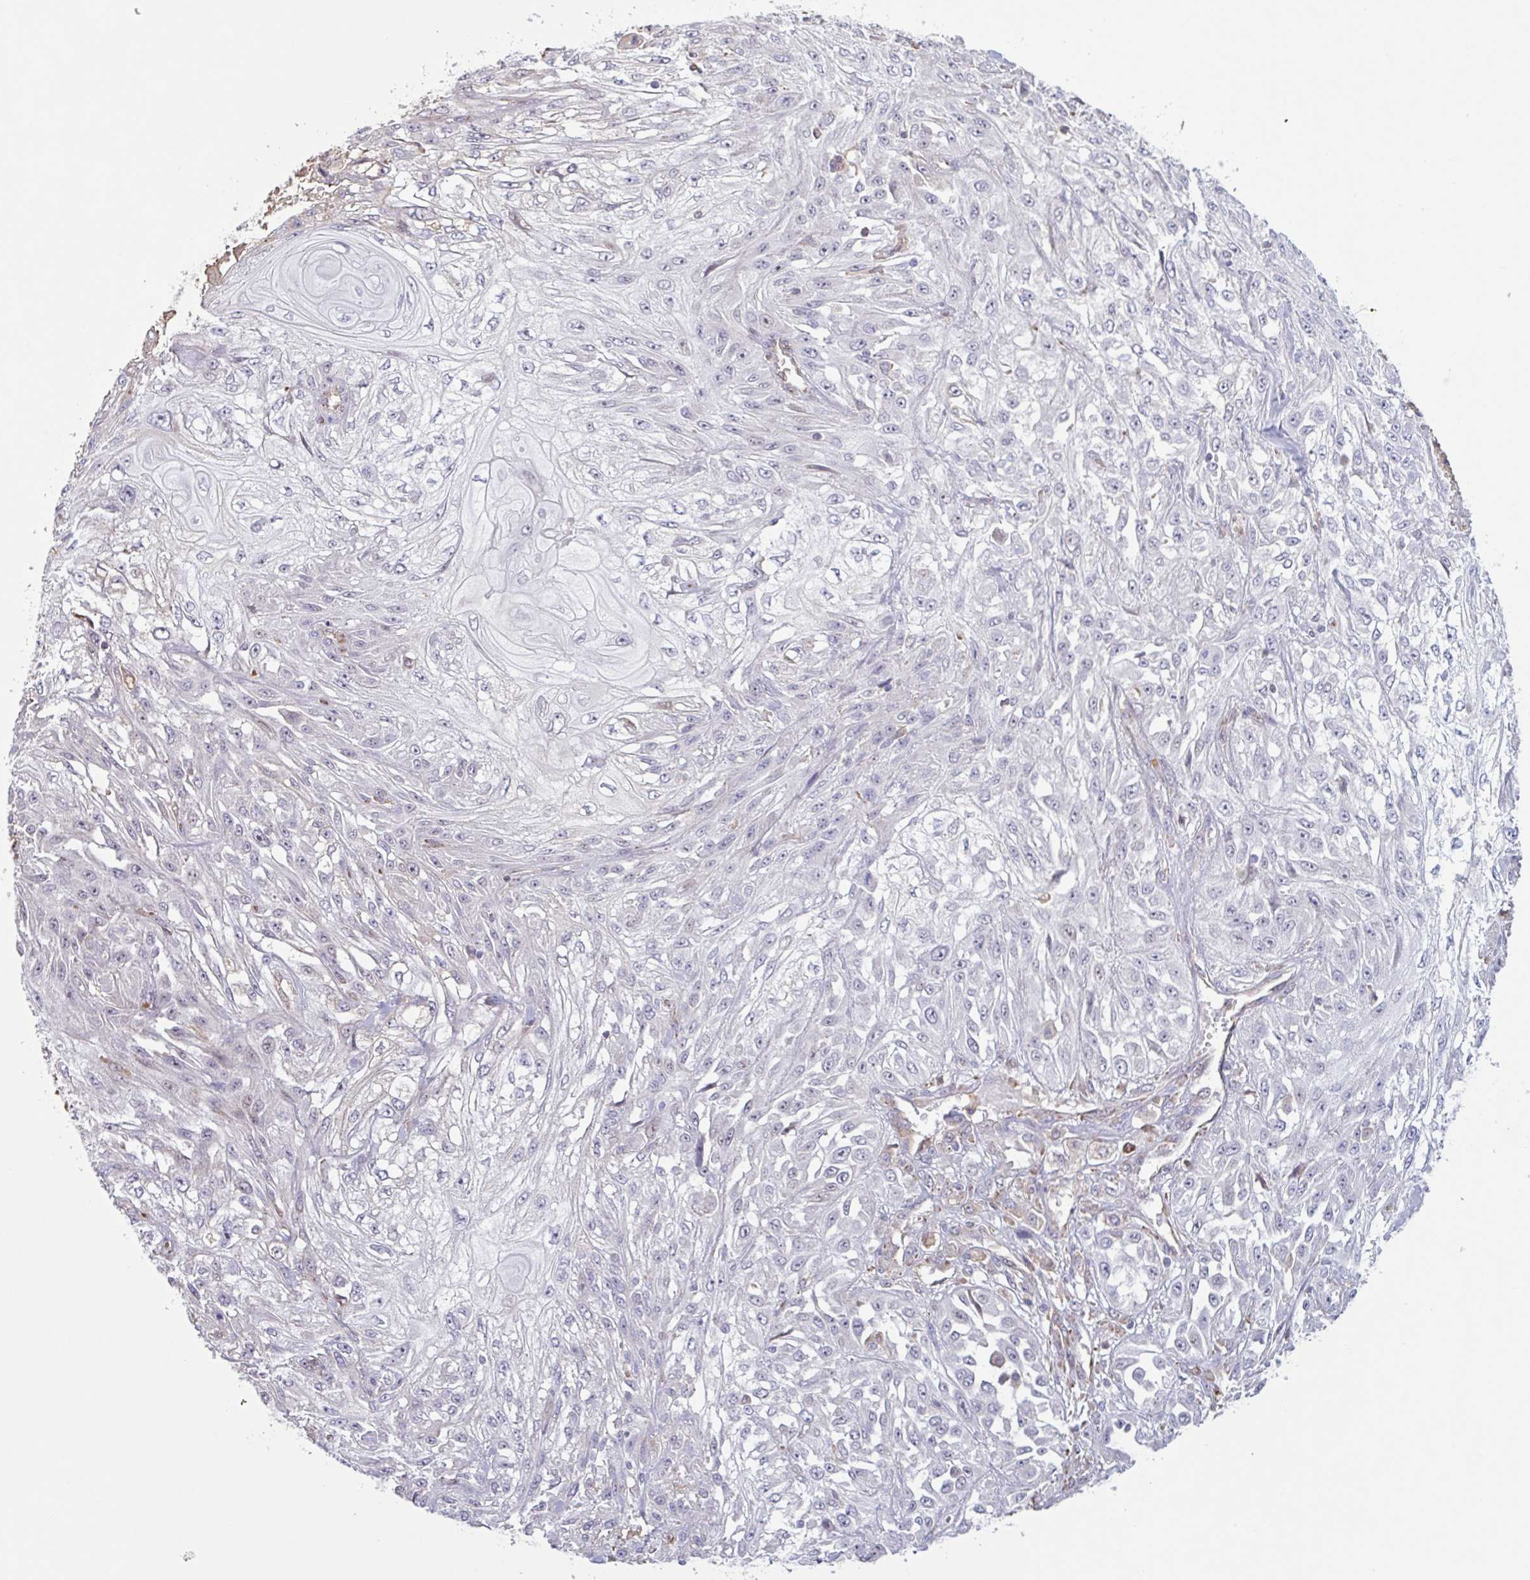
{"staining": {"intensity": "negative", "quantity": "none", "location": "none"}, "tissue": "skin cancer", "cell_type": "Tumor cells", "image_type": "cancer", "snomed": [{"axis": "morphology", "description": "Squamous cell carcinoma, NOS"}, {"axis": "morphology", "description": "Squamous cell carcinoma, metastatic, NOS"}, {"axis": "topography", "description": "Skin"}, {"axis": "topography", "description": "Lymph node"}], "caption": "There is no significant staining in tumor cells of skin squamous cell carcinoma.", "gene": "TAF1D", "patient": {"sex": "male", "age": 75}}